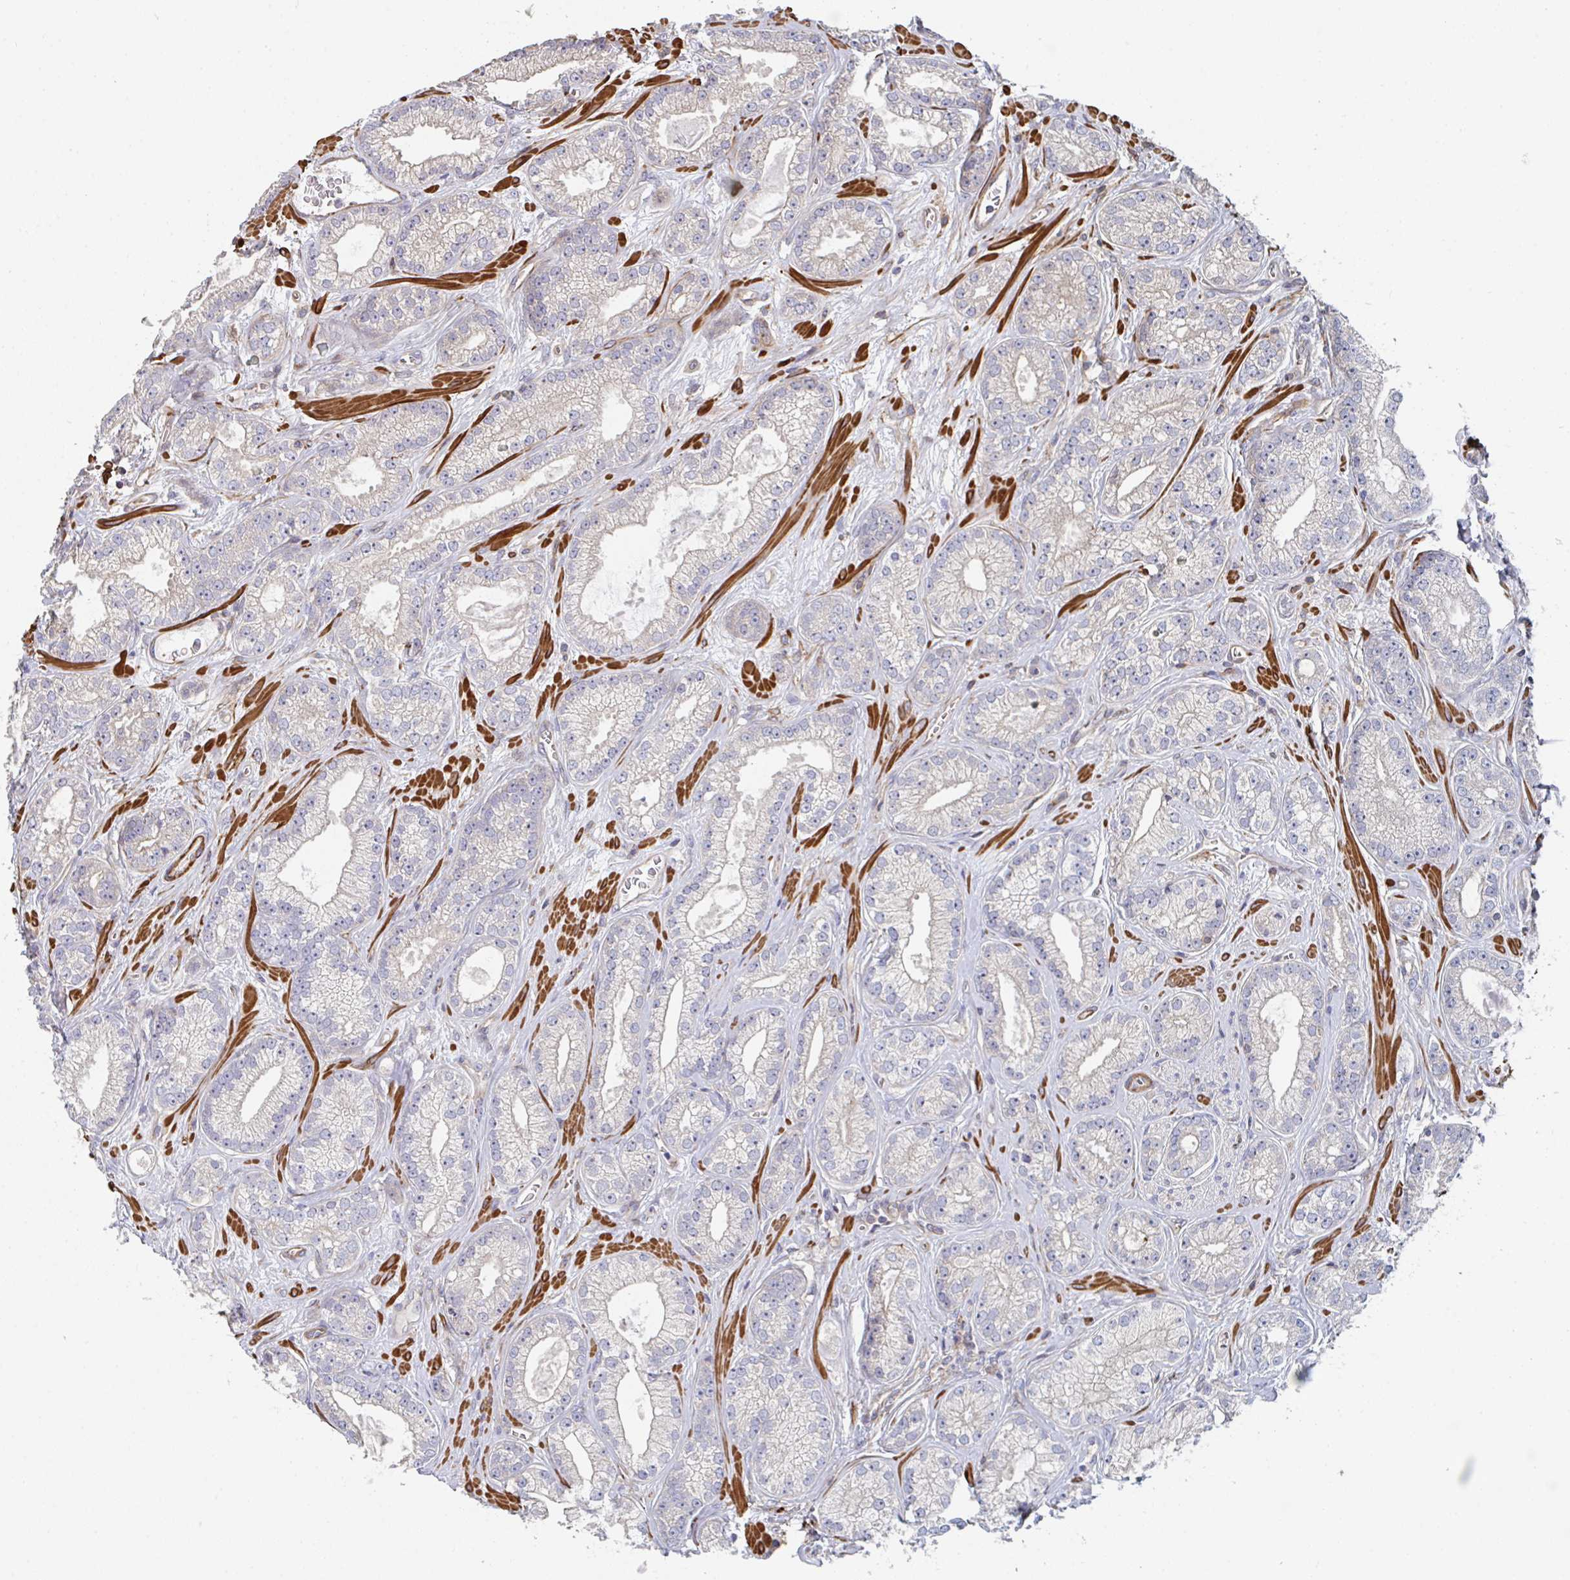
{"staining": {"intensity": "negative", "quantity": "none", "location": "none"}, "tissue": "prostate cancer", "cell_type": "Tumor cells", "image_type": "cancer", "snomed": [{"axis": "morphology", "description": "Adenocarcinoma, High grade"}, {"axis": "topography", "description": "Prostate"}], "caption": "Immunohistochemistry photomicrograph of prostate cancer (high-grade adenocarcinoma) stained for a protein (brown), which demonstrates no expression in tumor cells.", "gene": "FZD2", "patient": {"sex": "male", "age": 66}}